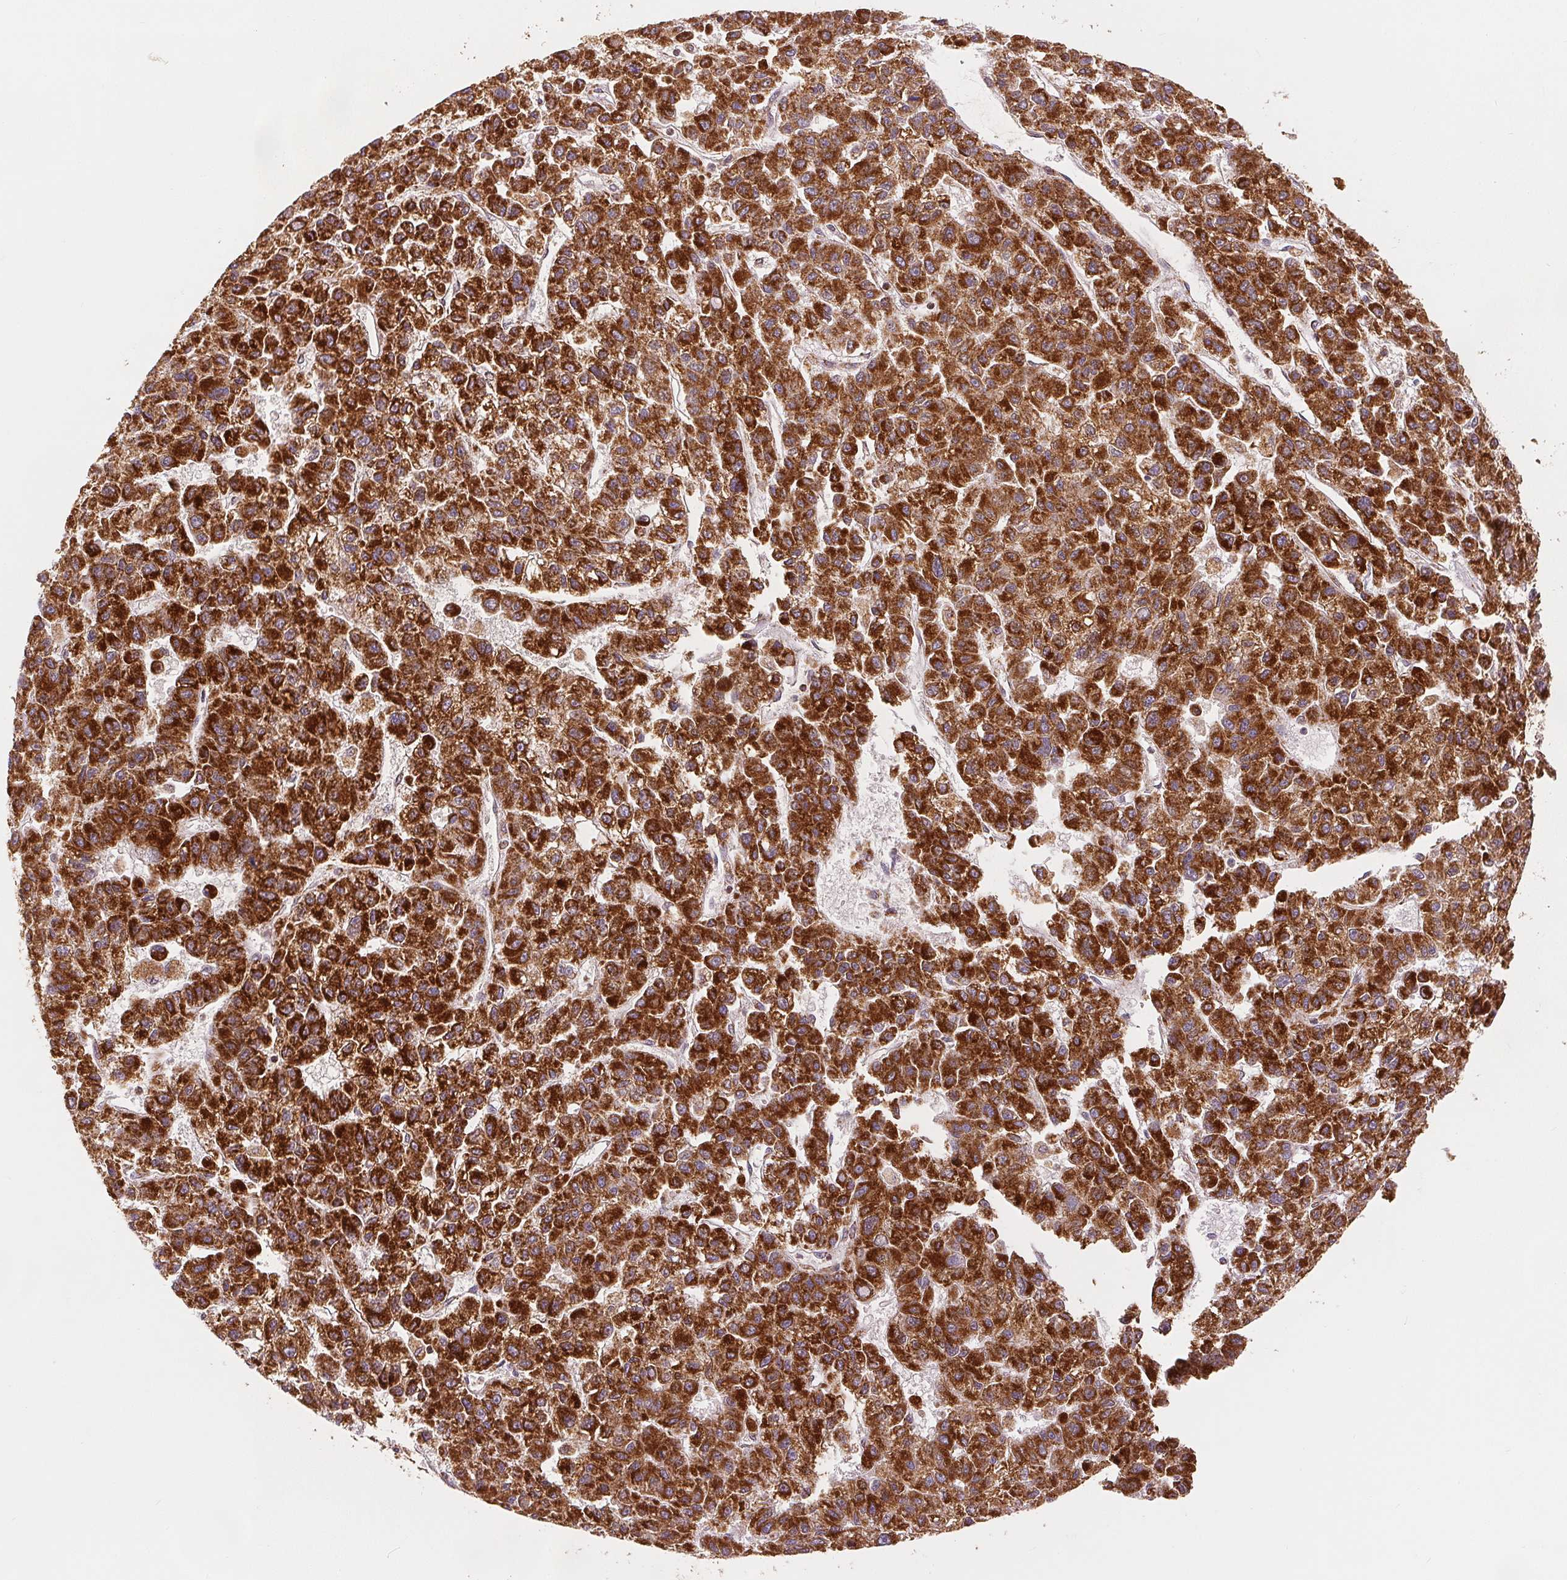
{"staining": {"intensity": "strong", "quantity": ">75%", "location": "cytoplasmic/membranous"}, "tissue": "liver cancer", "cell_type": "Tumor cells", "image_type": "cancer", "snomed": [{"axis": "morphology", "description": "Carcinoma, Hepatocellular, NOS"}, {"axis": "topography", "description": "Liver"}], "caption": "Hepatocellular carcinoma (liver) tissue displays strong cytoplasmic/membranous positivity in approximately >75% of tumor cells", "gene": "SDHB", "patient": {"sex": "male", "age": 70}}